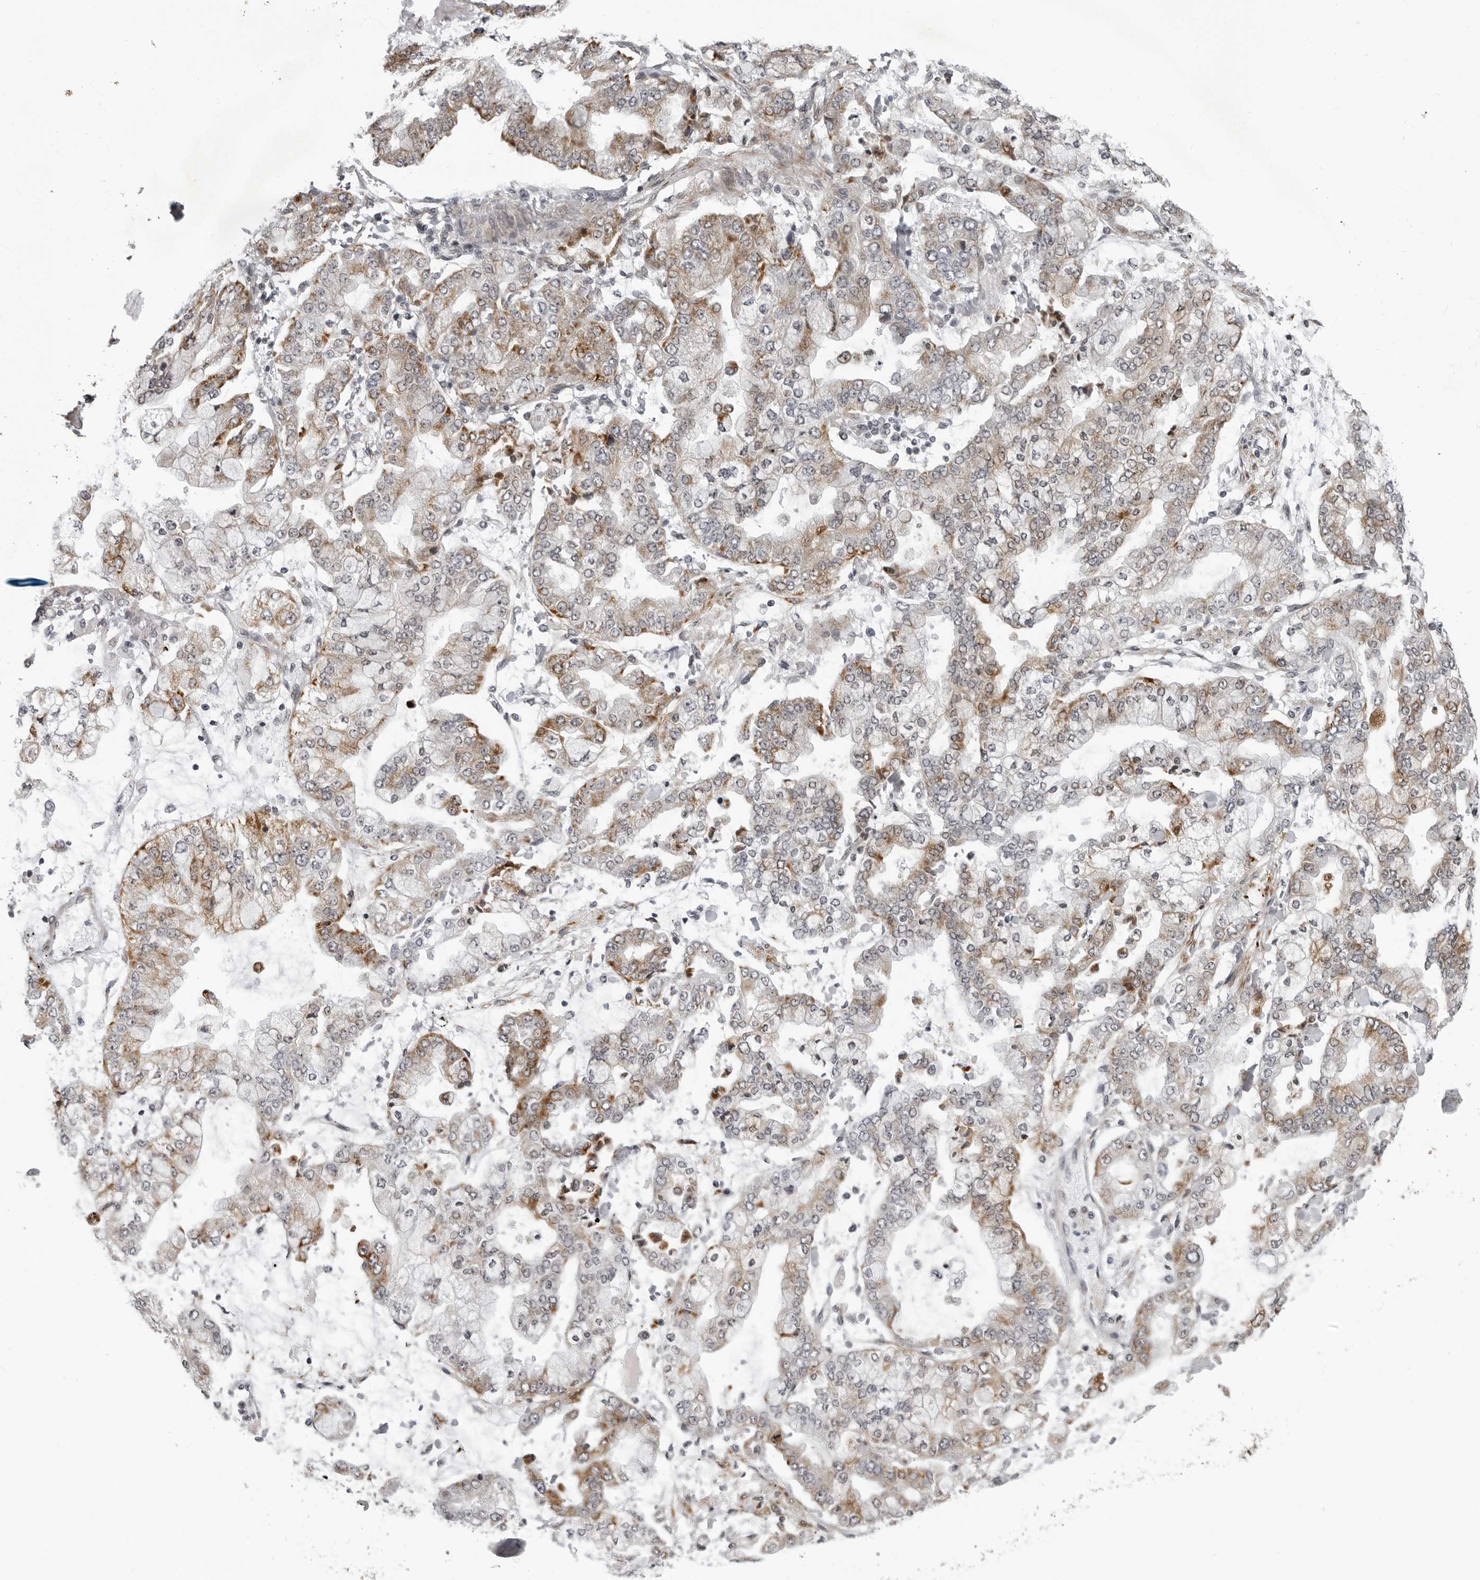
{"staining": {"intensity": "moderate", "quantity": ">75%", "location": "cytoplasmic/membranous"}, "tissue": "stomach cancer", "cell_type": "Tumor cells", "image_type": "cancer", "snomed": [{"axis": "morphology", "description": "Normal tissue, NOS"}, {"axis": "morphology", "description": "Adenocarcinoma, NOS"}, {"axis": "topography", "description": "Stomach, upper"}, {"axis": "topography", "description": "Stomach"}], "caption": "High-power microscopy captured an immunohistochemistry (IHC) photomicrograph of stomach cancer, revealing moderate cytoplasmic/membranous staining in about >75% of tumor cells. The protein is shown in brown color, while the nuclei are stained blue.", "gene": "RTCA", "patient": {"sex": "male", "age": 76}}